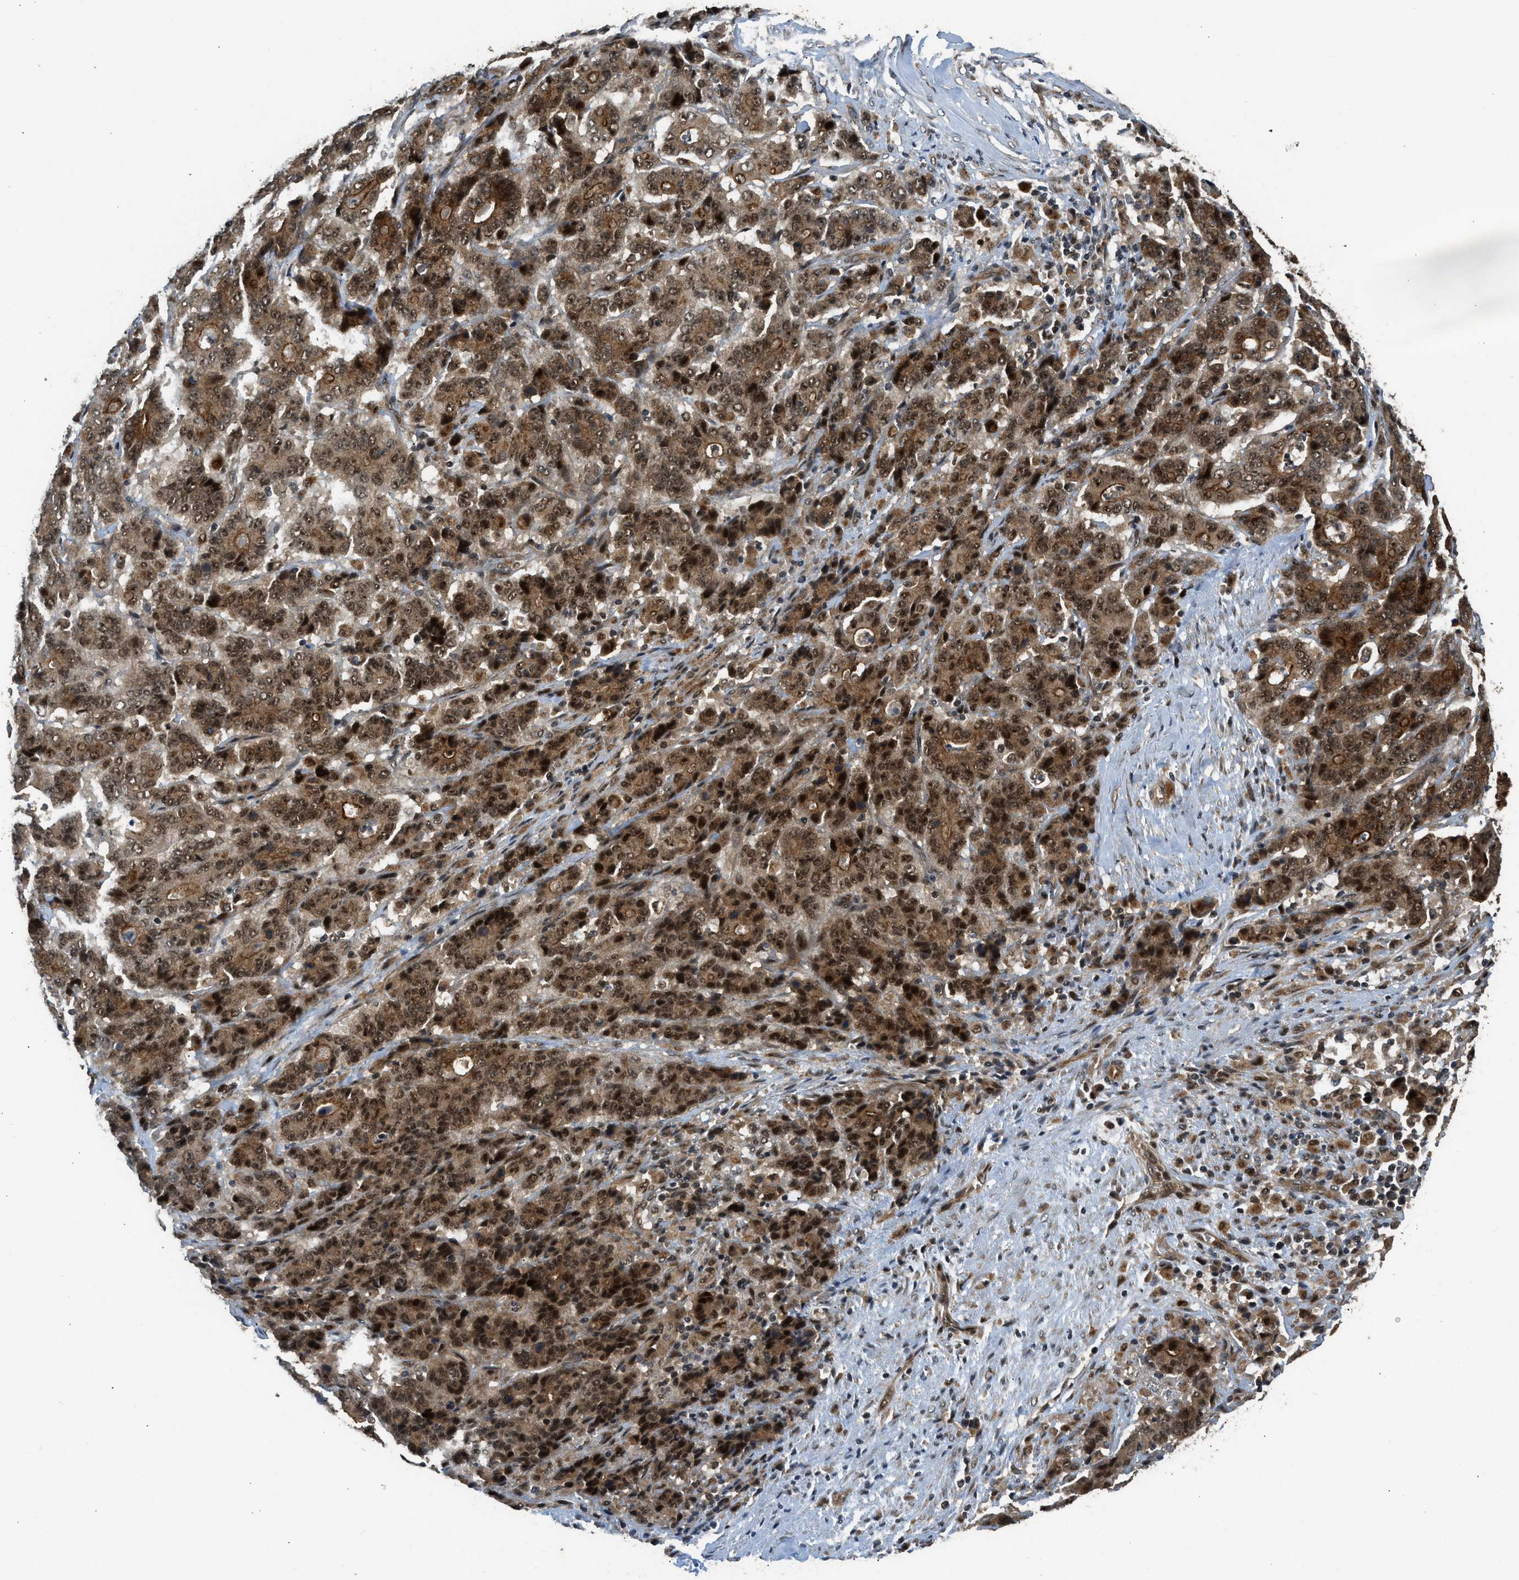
{"staining": {"intensity": "moderate", "quantity": ">75%", "location": "cytoplasmic/membranous,nuclear"}, "tissue": "stomach cancer", "cell_type": "Tumor cells", "image_type": "cancer", "snomed": [{"axis": "morphology", "description": "Adenocarcinoma, NOS"}, {"axis": "topography", "description": "Stomach"}], "caption": "Human stomach cancer (adenocarcinoma) stained with a protein marker reveals moderate staining in tumor cells.", "gene": "GET1", "patient": {"sex": "female", "age": 73}}